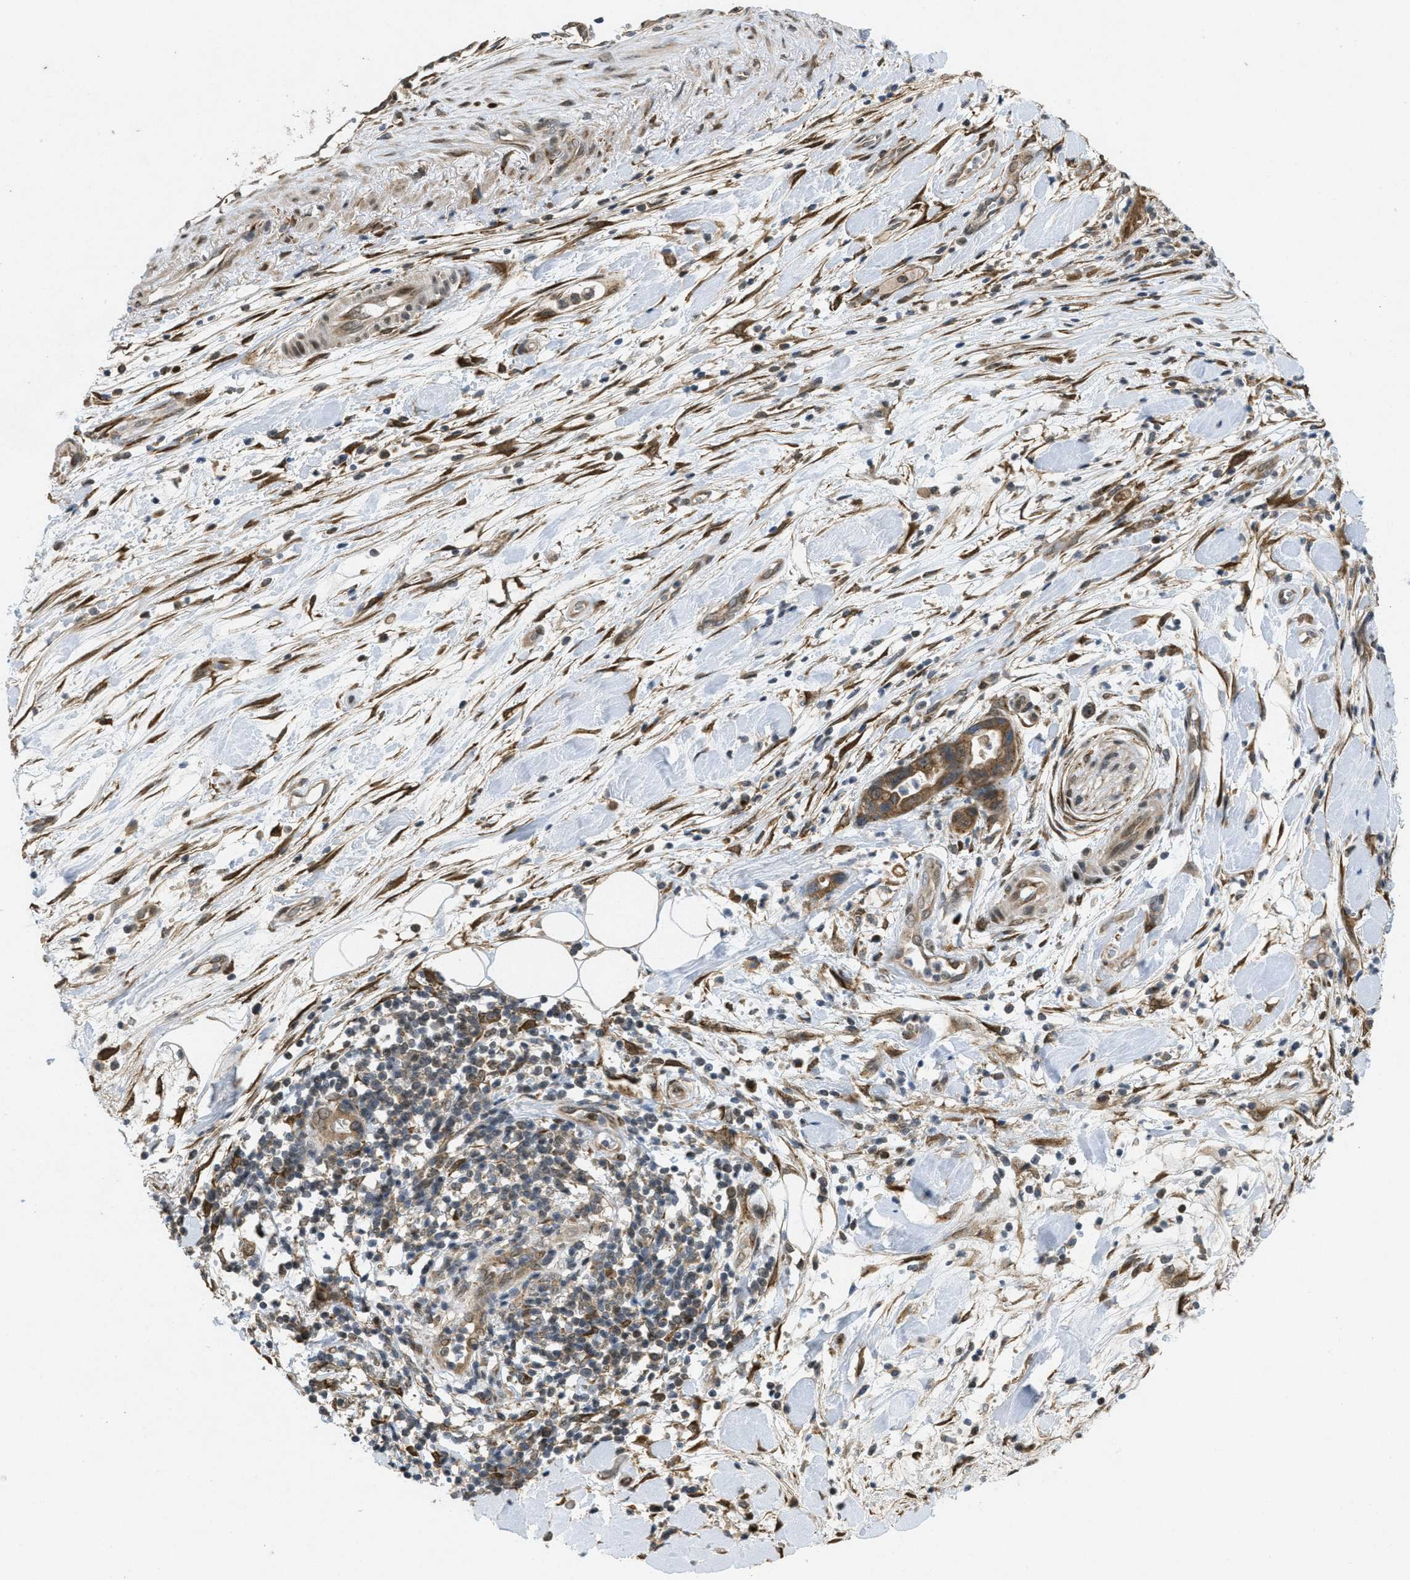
{"staining": {"intensity": "moderate", "quantity": ">75%", "location": "cytoplasmic/membranous"}, "tissue": "pancreatic cancer", "cell_type": "Tumor cells", "image_type": "cancer", "snomed": [{"axis": "morphology", "description": "Adenocarcinoma, NOS"}, {"axis": "topography", "description": "Pancreas"}], "caption": "Pancreatic adenocarcinoma stained with a protein marker reveals moderate staining in tumor cells.", "gene": "IFNLR1", "patient": {"sex": "female", "age": 70}}